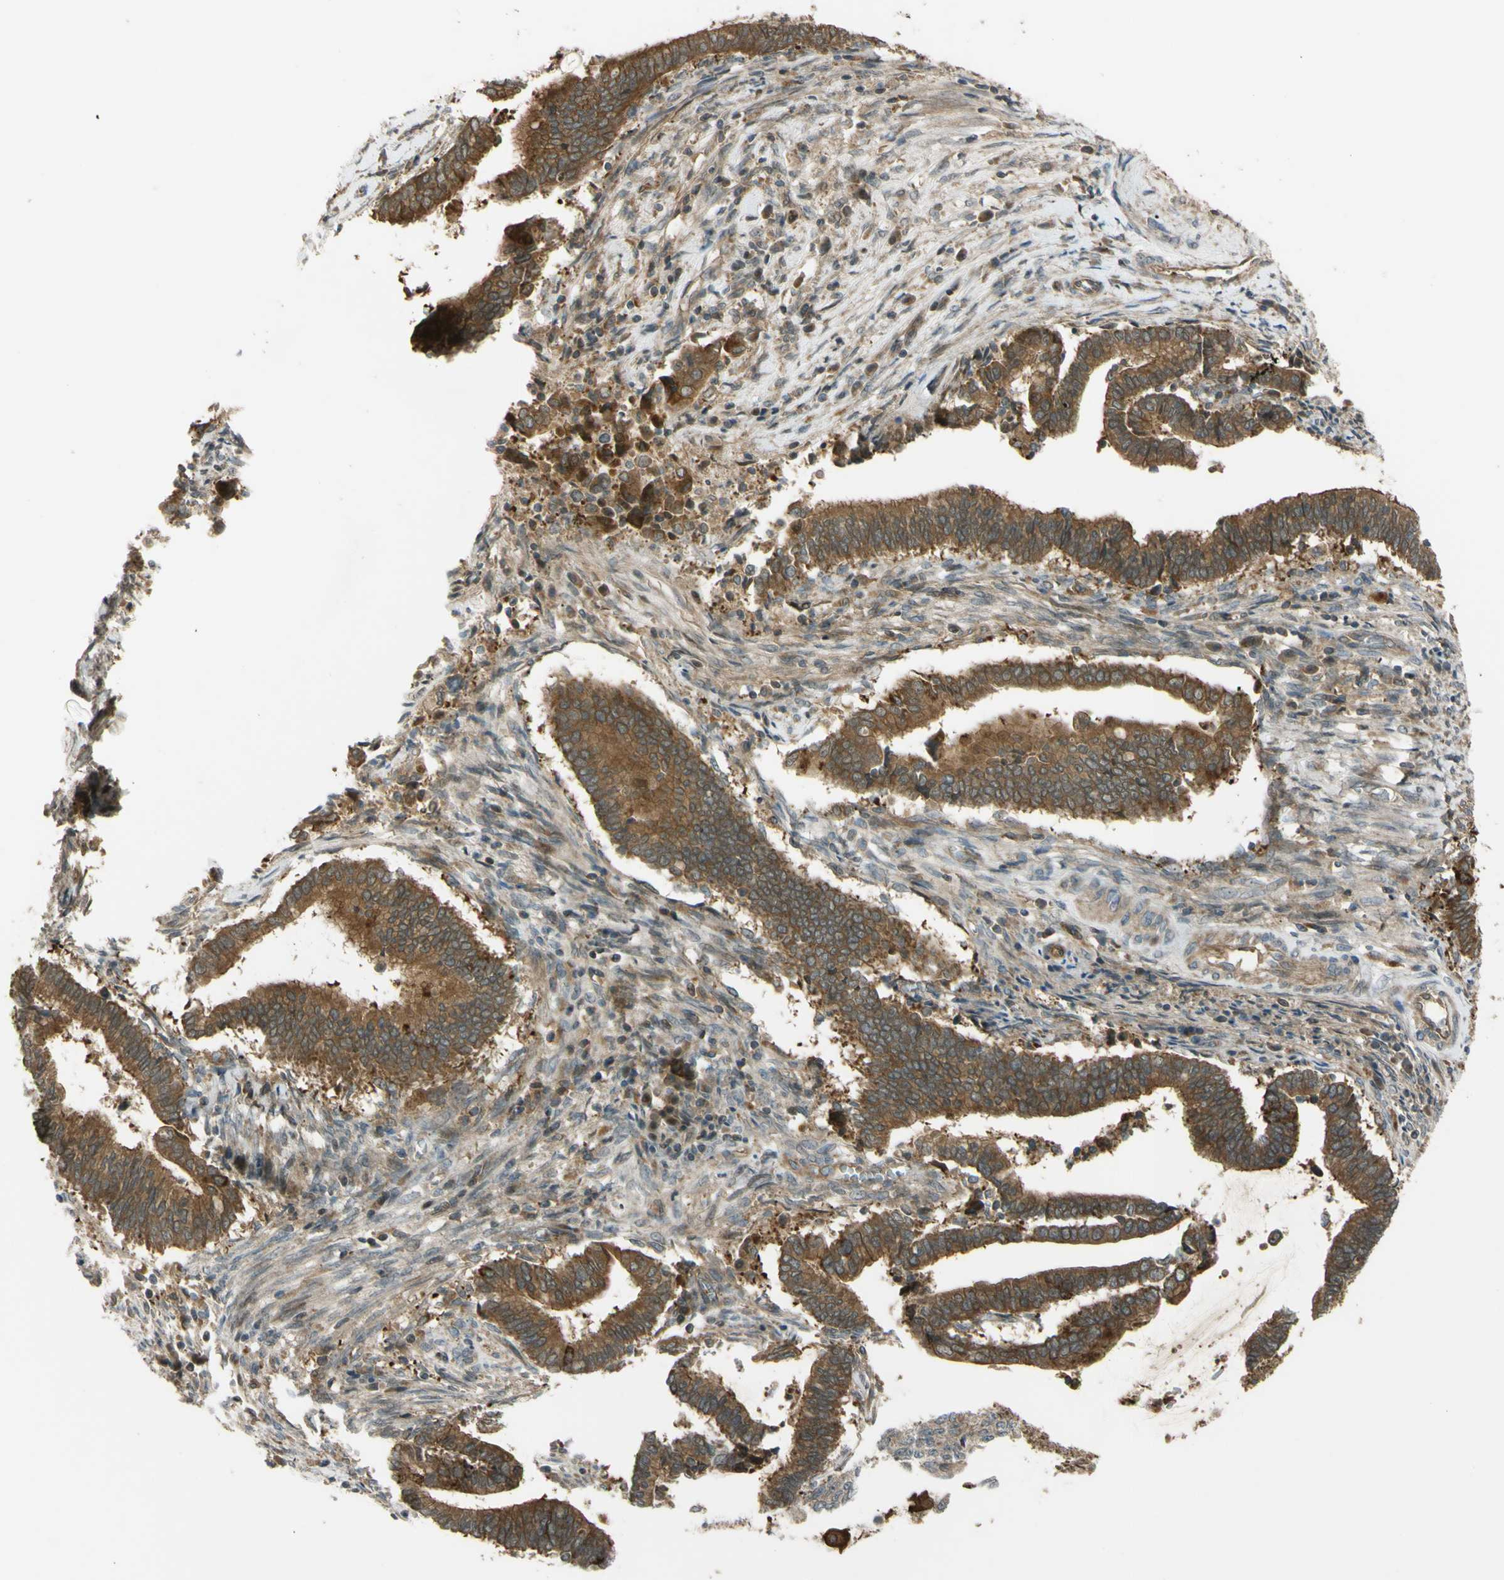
{"staining": {"intensity": "strong", "quantity": ">75%", "location": "cytoplasmic/membranous"}, "tissue": "cervical cancer", "cell_type": "Tumor cells", "image_type": "cancer", "snomed": [{"axis": "morphology", "description": "Adenocarcinoma, NOS"}, {"axis": "topography", "description": "Cervix"}], "caption": "DAB immunohistochemical staining of human adenocarcinoma (cervical) exhibits strong cytoplasmic/membranous protein staining in approximately >75% of tumor cells.", "gene": "FLII", "patient": {"sex": "female", "age": 44}}